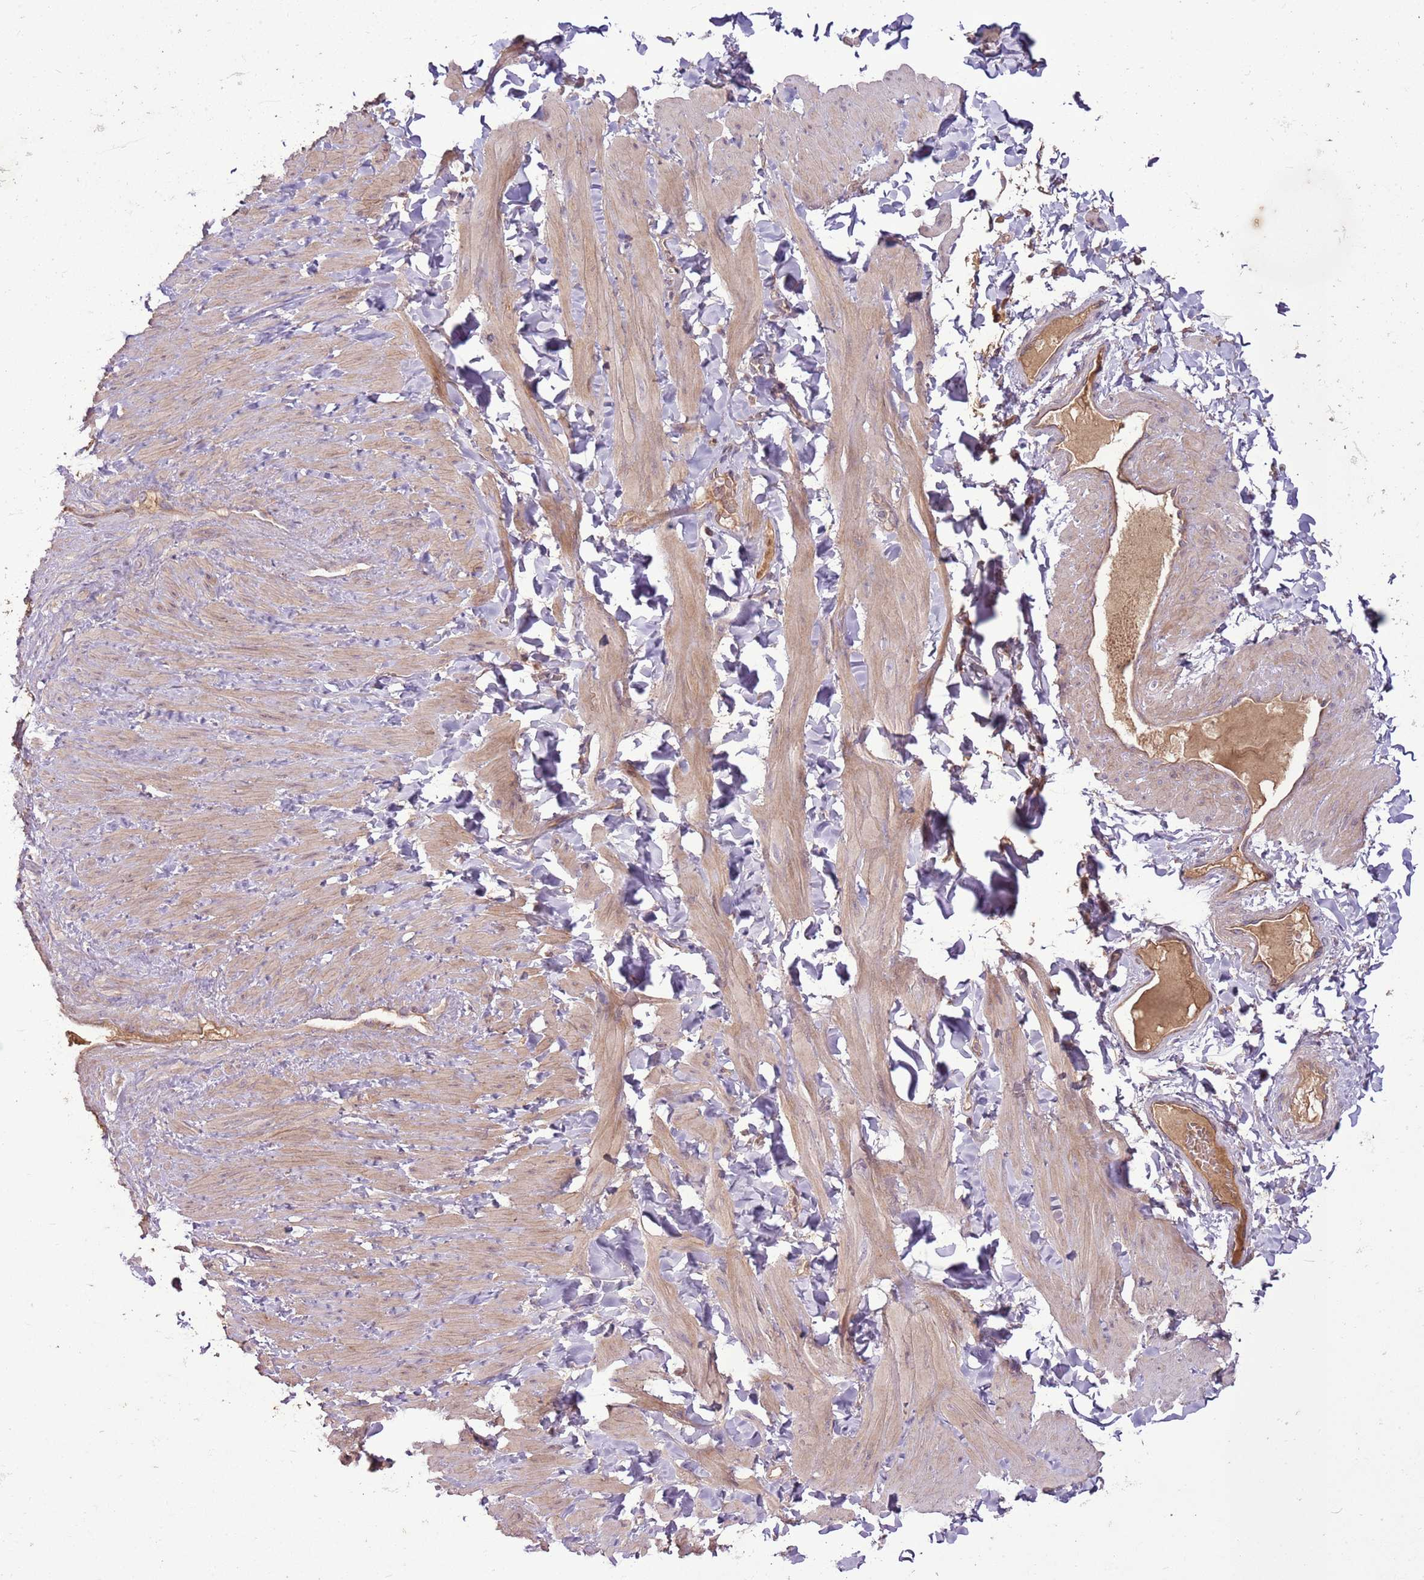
{"staining": {"intensity": "weak", "quantity": ">75%", "location": "cytoplasmic/membranous"}, "tissue": "adipose tissue", "cell_type": "Adipocytes", "image_type": "normal", "snomed": [{"axis": "morphology", "description": "Normal tissue, NOS"}, {"axis": "topography", "description": "Adipose tissue"}, {"axis": "topography", "description": "Vascular tissue"}, {"axis": "topography", "description": "Peripheral nerve tissue"}], "caption": "Adipocytes display weak cytoplasmic/membranous staining in about >75% of cells in normal adipose tissue.", "gene": "ANKRD24", "patient": {"sex": "male", "age": 25}}